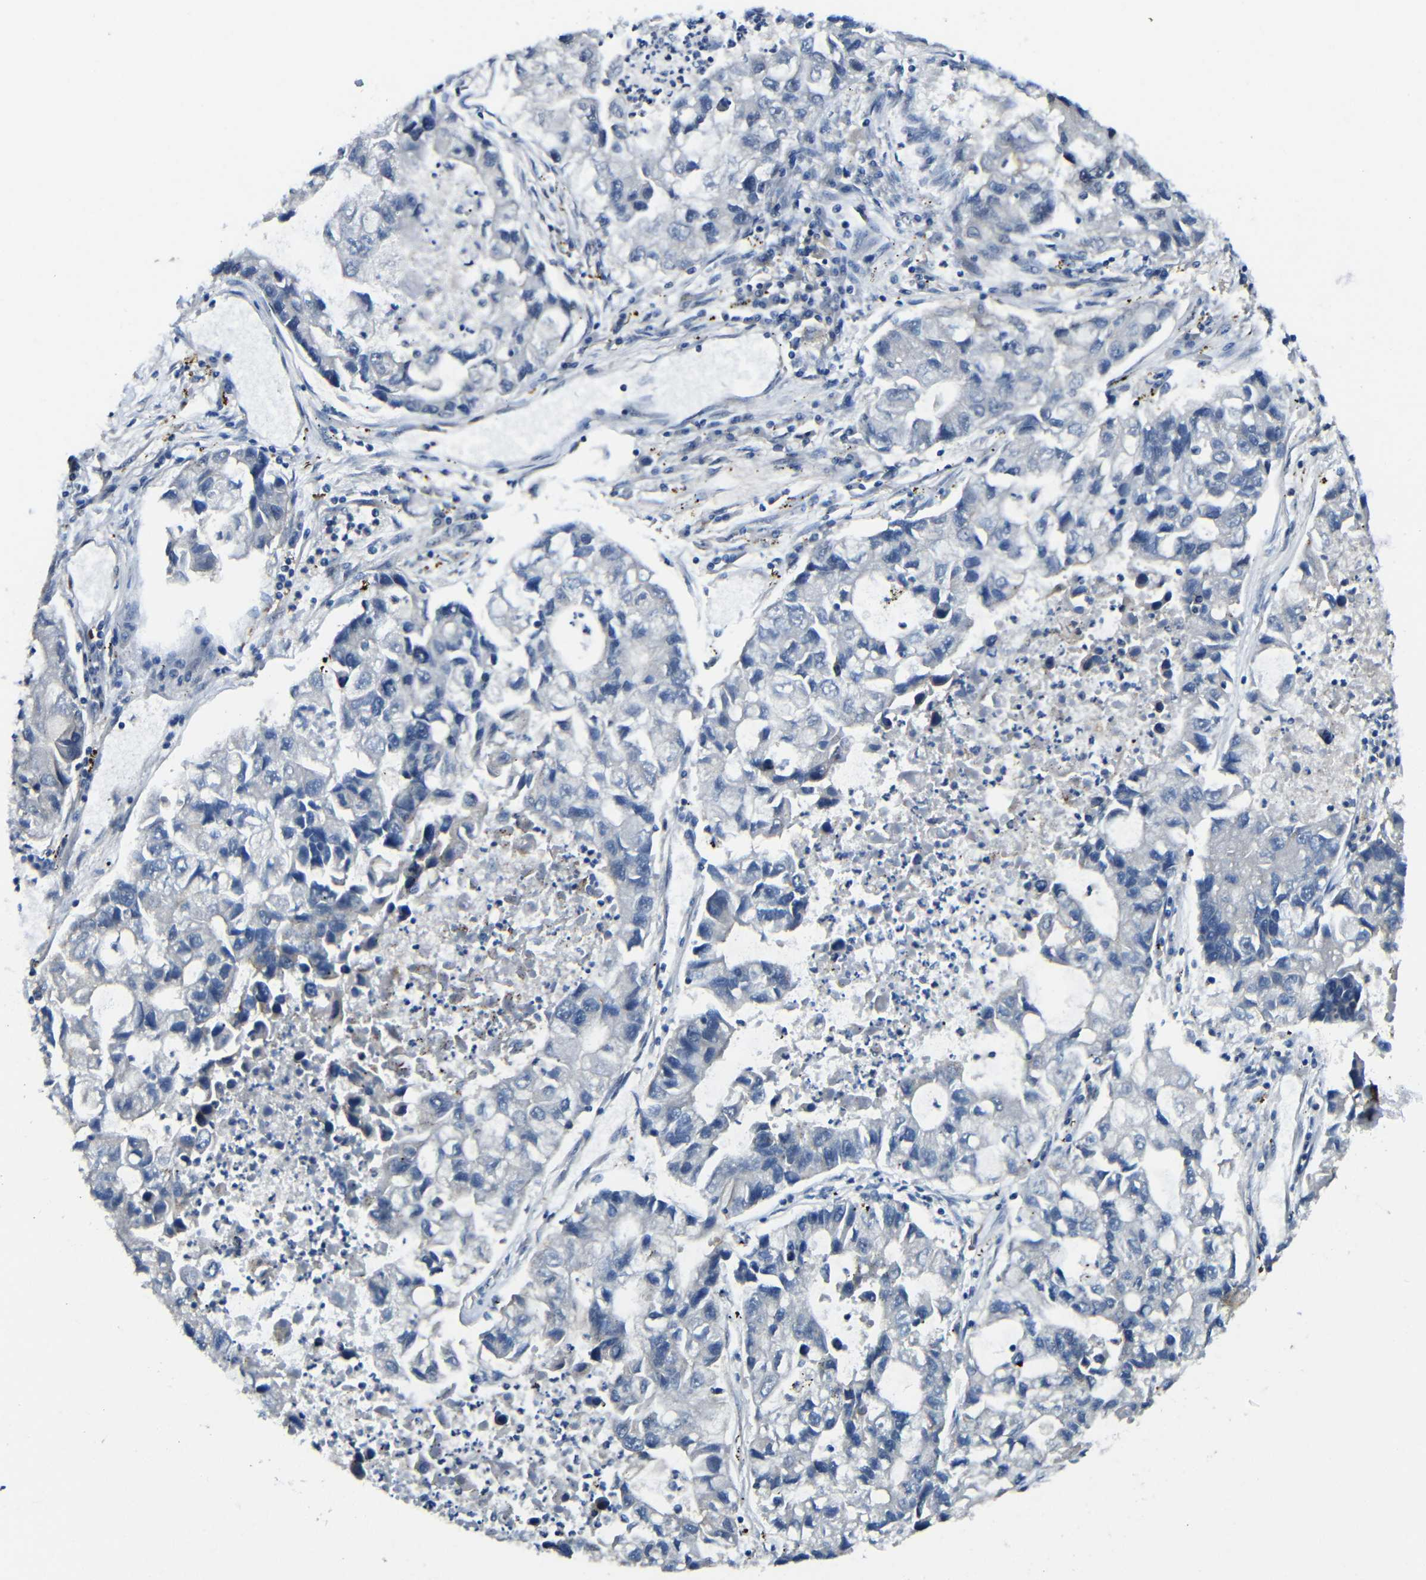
{"staining": {"intensity": "negative", "quantity": "none", "location": "none"}, "tissue": "lung cancer", "cell_type": "Tumor cells", "image_type": "cancer", "snomed": [{"axis": "morphology", "description": "Adenocarcinoma, NOS"}, {"axis": "topography", "description": "Lung"}], "caption": "IHC of human lung cancer demonstrates no positivity in tumor cells.", "gene": "FAM172A", "patient": {"sex": "female", "age": 51}}